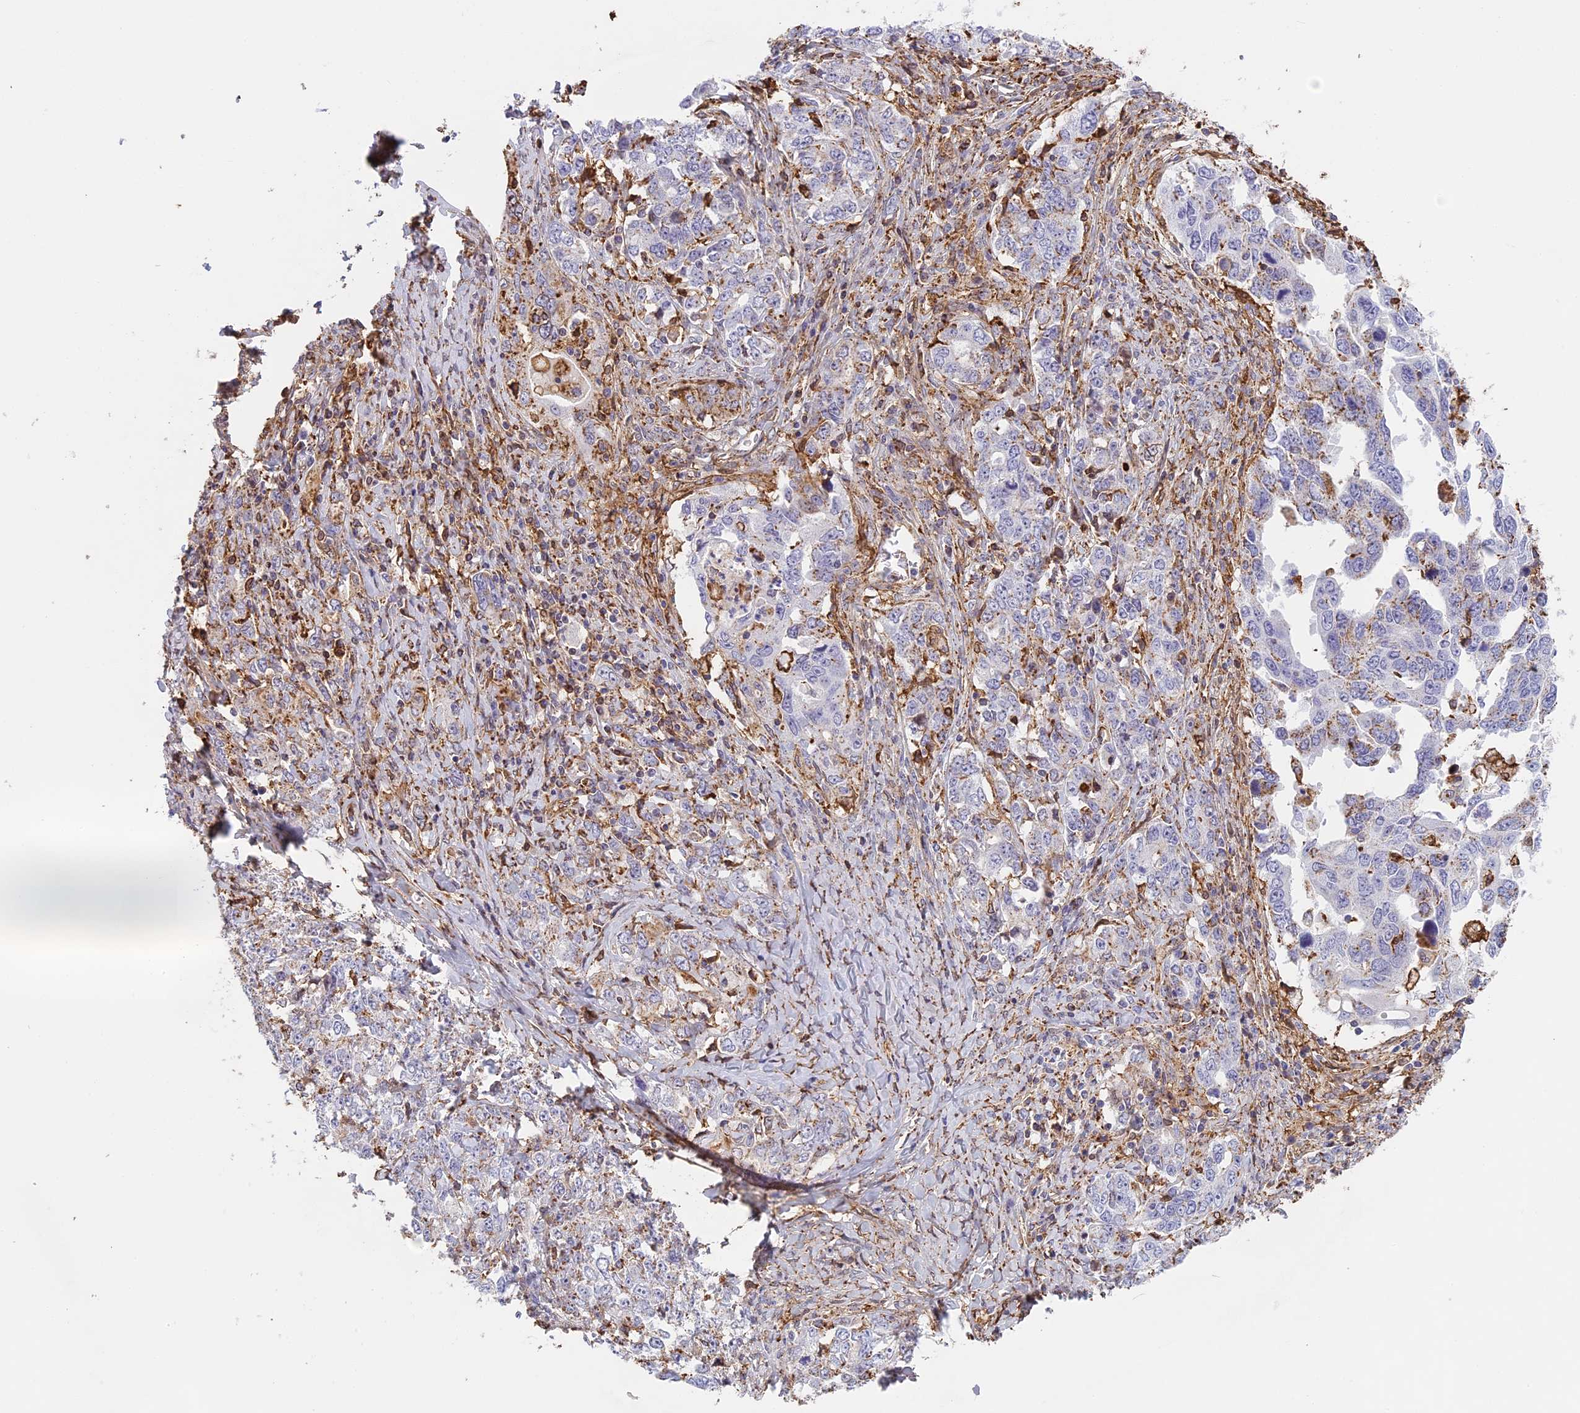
{"staining": {"intensity": "negative", "quantity": "none", "location": "none"}, "tissue": "ovarian cancer", "cell_type": "Tumor cells", "image_type": "cancer", "snomed": [{"axis": "morphology", "description": "Carcinoma, endometroid"}, {"axis": "topography", "description": "Ovary"}], "caption": "The image displays no significant positivity in tumor cells of ovarian endometroid carcinoma.", "gene": "TMEM255B", "patient": {"sex": "female", "age": 62}}